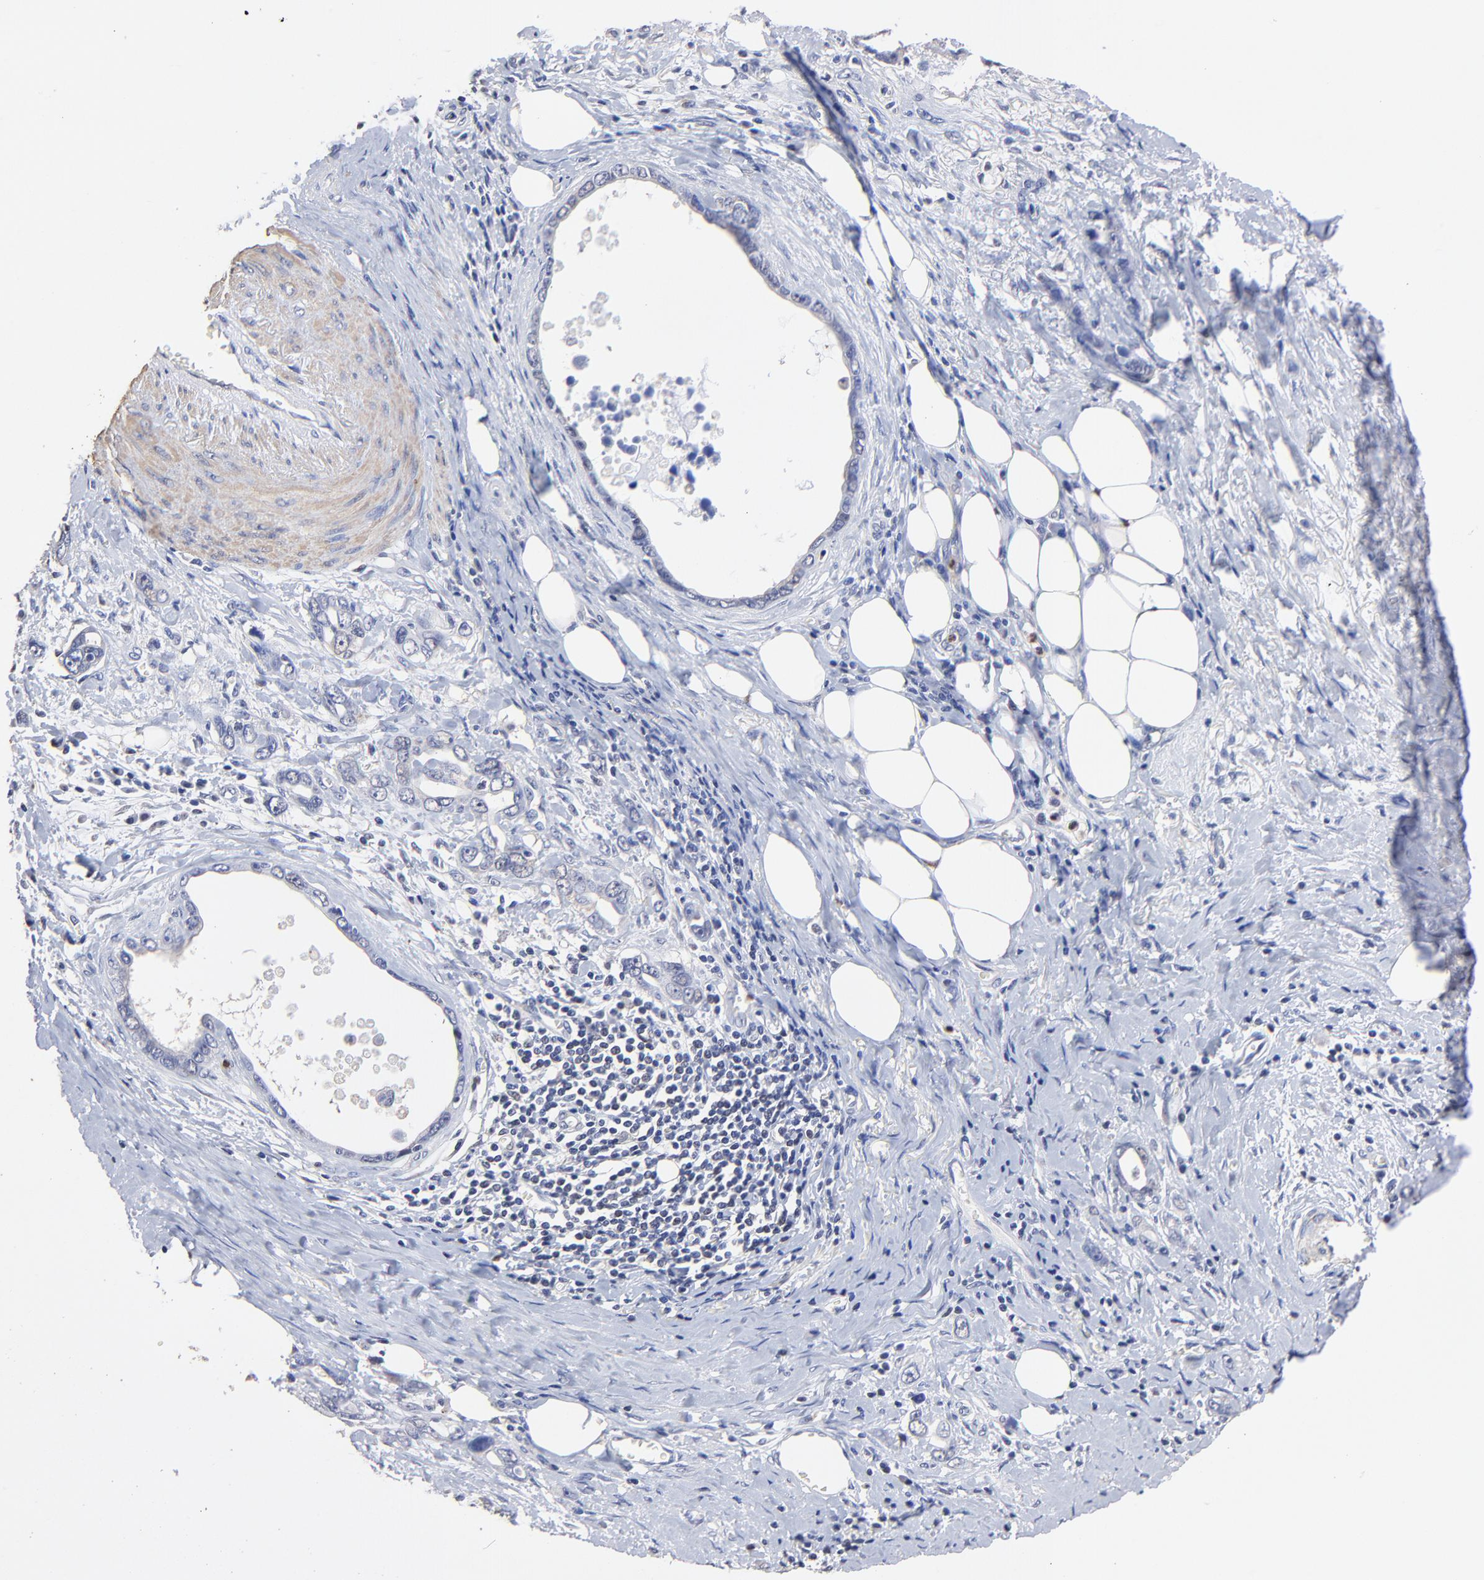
{"staining": {"intensity": "negative", "quantity": "none", "location": "none"}, "tissue": "stomach cancer", "cell_type": "Tumor cells", "image_type": "cancer", "snomed": [{"axis": "morphology", "description": "Adenocarcinoma, NOS"}, {"axis": "topography", "description": "Stomach"}], "caption": "Human adenocarcinoma (stomach) stained for a protein using immunohistochemistry (IHC) demonstrates no staining in tumor cells.", "gene": "BBOF1", "patient": {"sex": "male", "age": 78}}